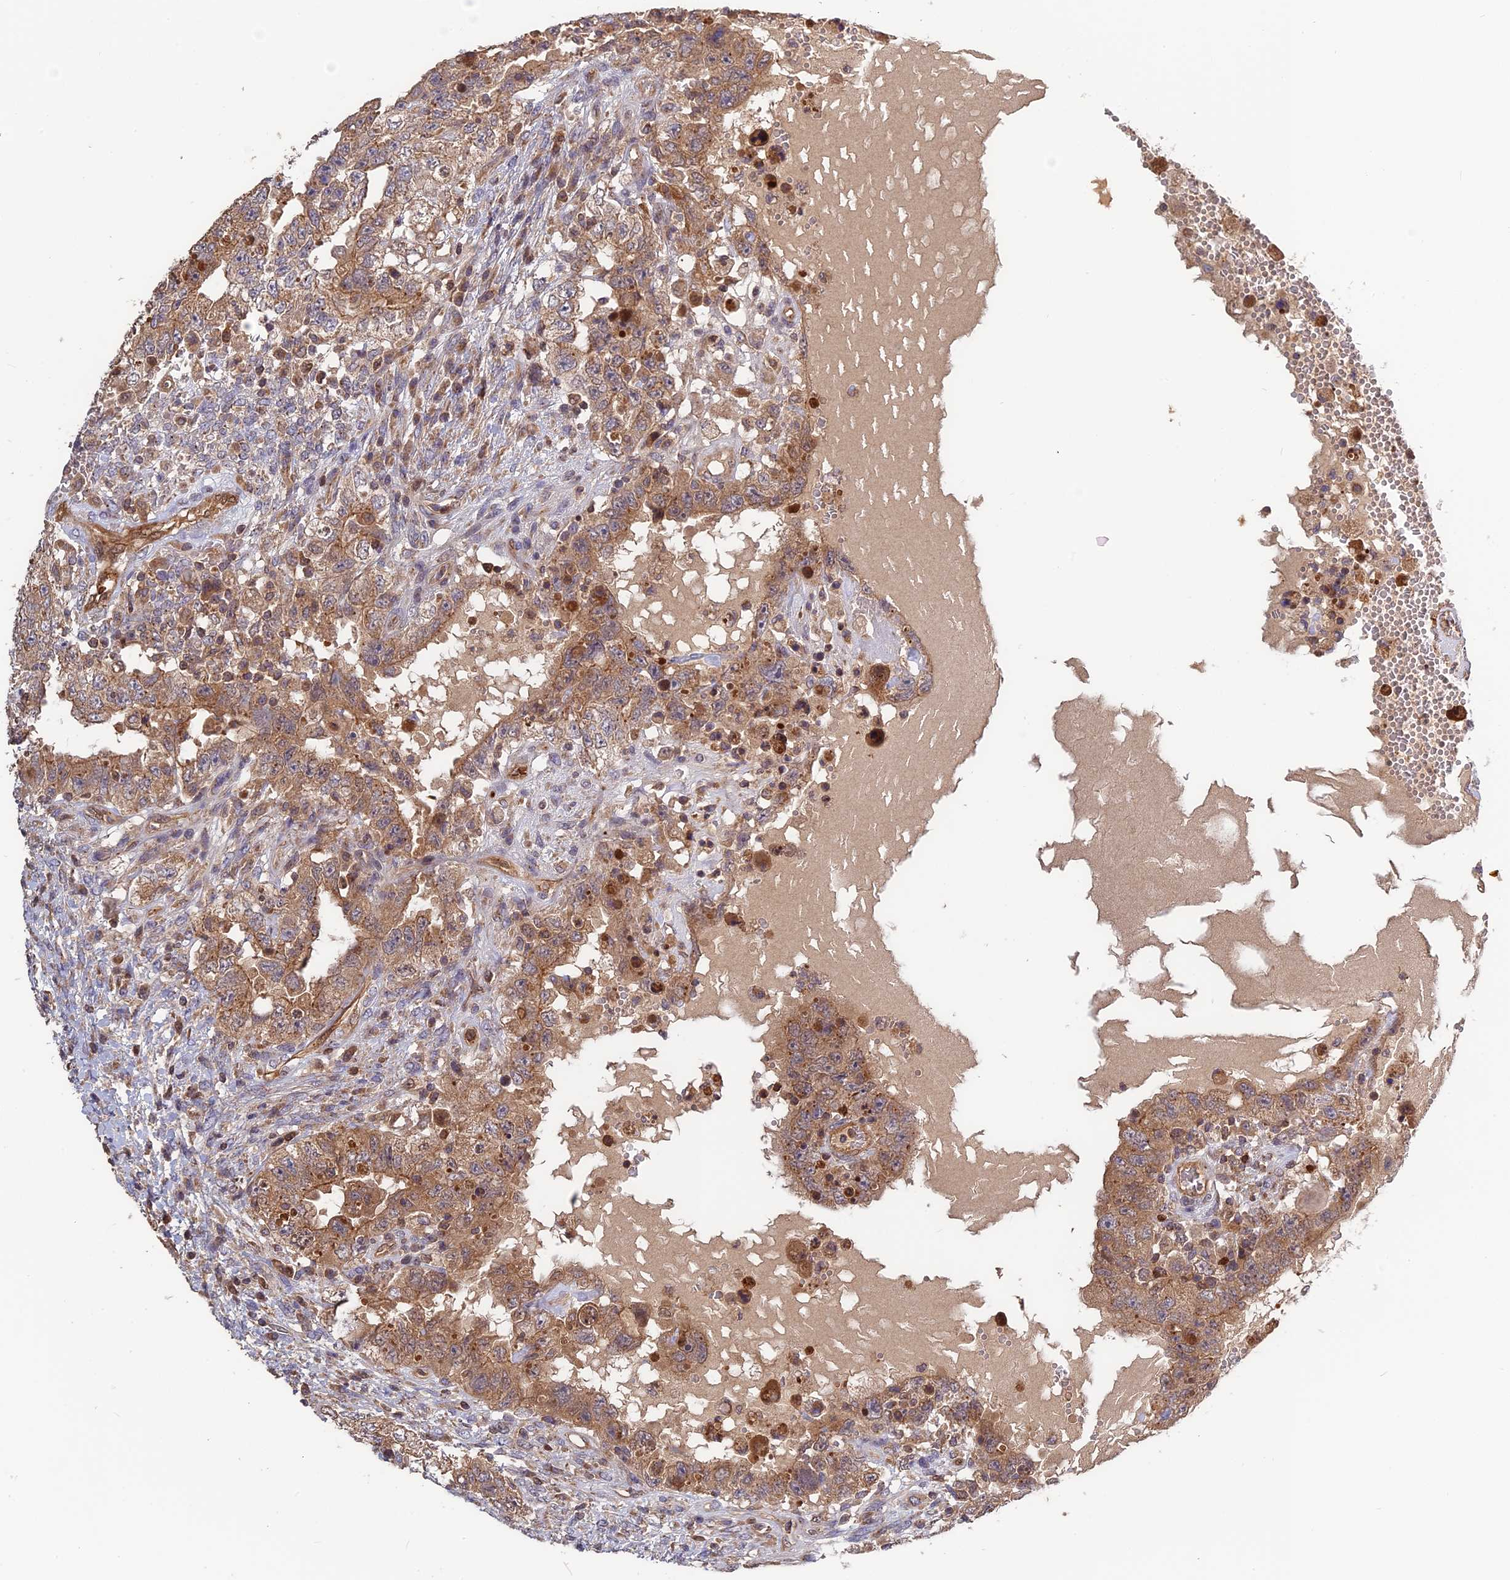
{"staining": {"intensity": "moderate", "quantity": ">75%", "location": "cytoplasmic/membranous"}, "tissue": "testis cancer", "cell_type": "Tumor cells", "image_type": "cancer", "snomed": [{"axis": "morphology", "description": "Carcinoma, Embryonal, NOS"}, {"axis": "topography", "description": "Testis"}], "caption": "A brown stain labels moderate cytoplasmic/membranous expression of a protein in testis cancer (embryonal carcinoma) tumor cells.", "gene": "RPIA", "patient": {"sex": "male", "age": 26}}